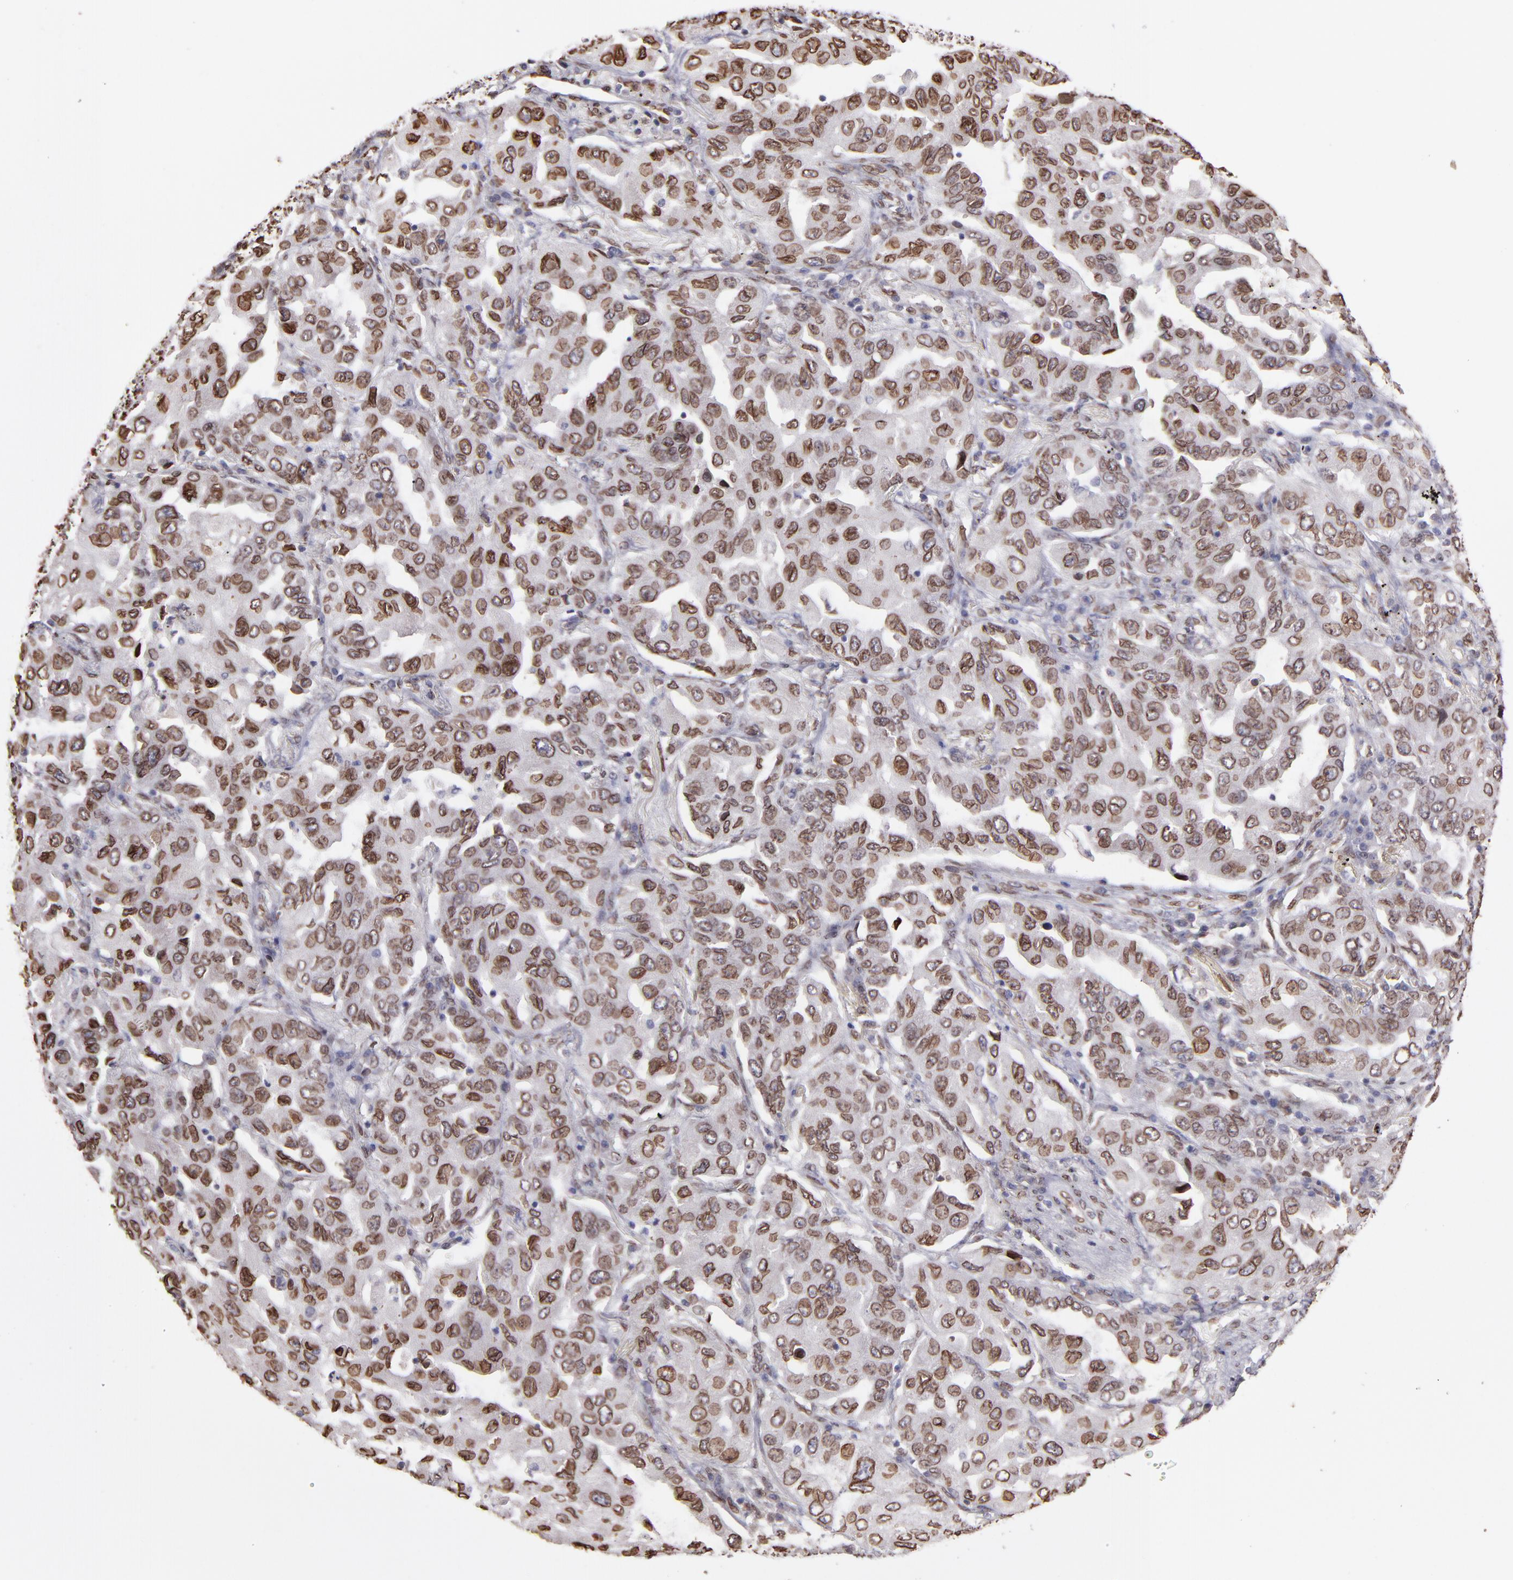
{"staining": {"intensity": "moderate", "quantity": ">75%", "location": "cytoplasmic/membranous,nuclear"}, "tissue": "lung cancer", "cell_type": "Tumor cells", "image_type": "cancer", "snomed": [{"axis": "morphology", "description": "Adenocarcinoma, NOS"}, {"axis": "topography", "description": "Lung"}], "caption": "High-power microscopy captured an IHC histopathology image of lung cancer, revealing moderate cytoplasmic/membranous and nuclear staining in approximately >75% of tumor cells.", "gene": "PUM3", "patient": {"sex": "female", "age": 65}}